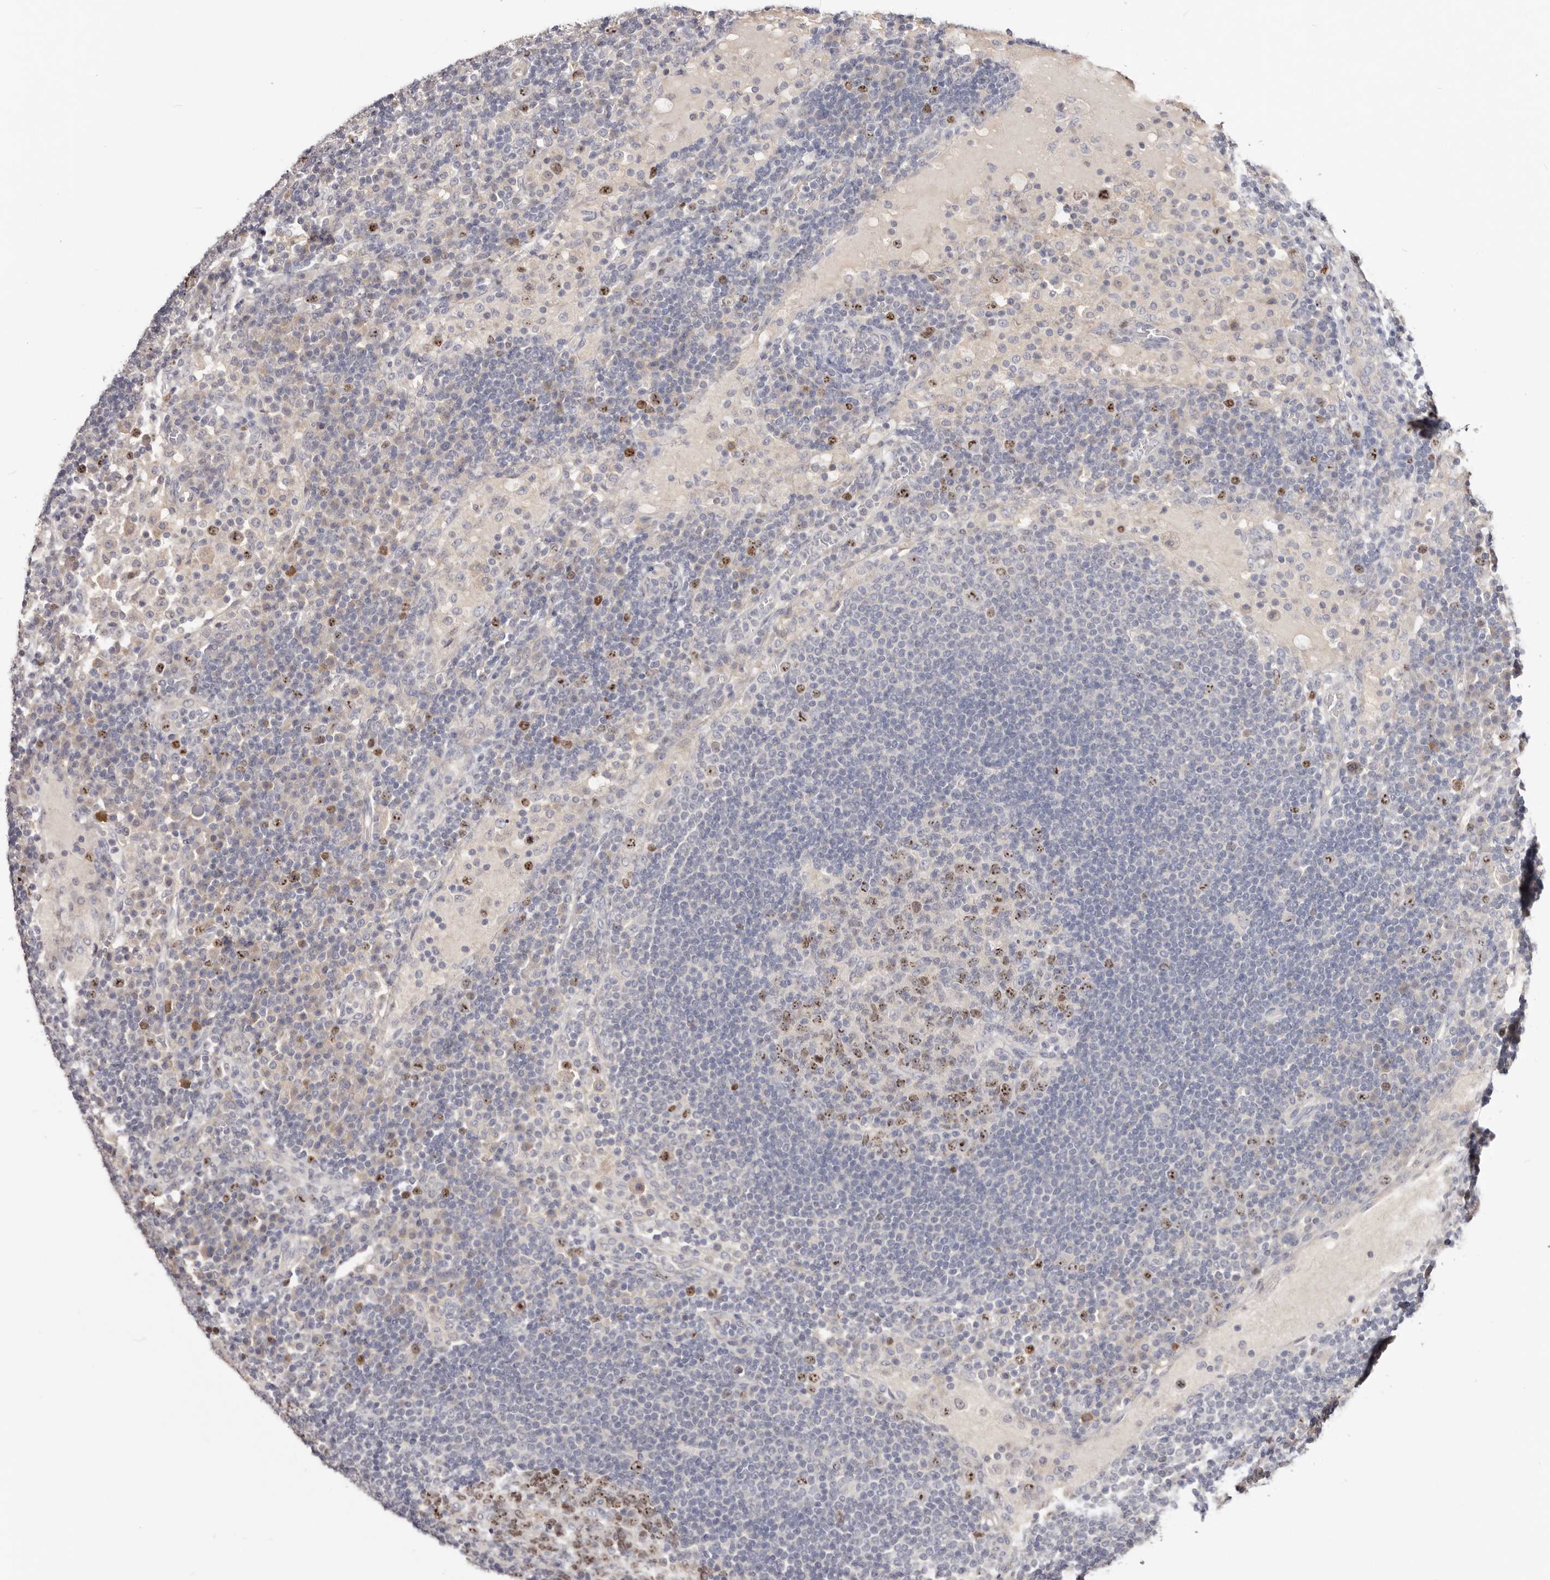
{"staining": {"intensity": "moderate", "quantity": "25%-75%", "location": "nuclear"}, "tissue": "lymph node", "cell_type": "Germinal center cells", "image_type": "normal", "snomed": [{"axis": "morphology", "description": "Normal tissue, NOS"}, {"axis": "topography", "description": "Lymph node"}], "caption": "IHC of benign lymph node reveals medium levels of moderate nuclear expression in approximately 25%-75% of germinal center cells.", "gene": "CCDC190", "patient": {"sex": "female", "age": 53}}